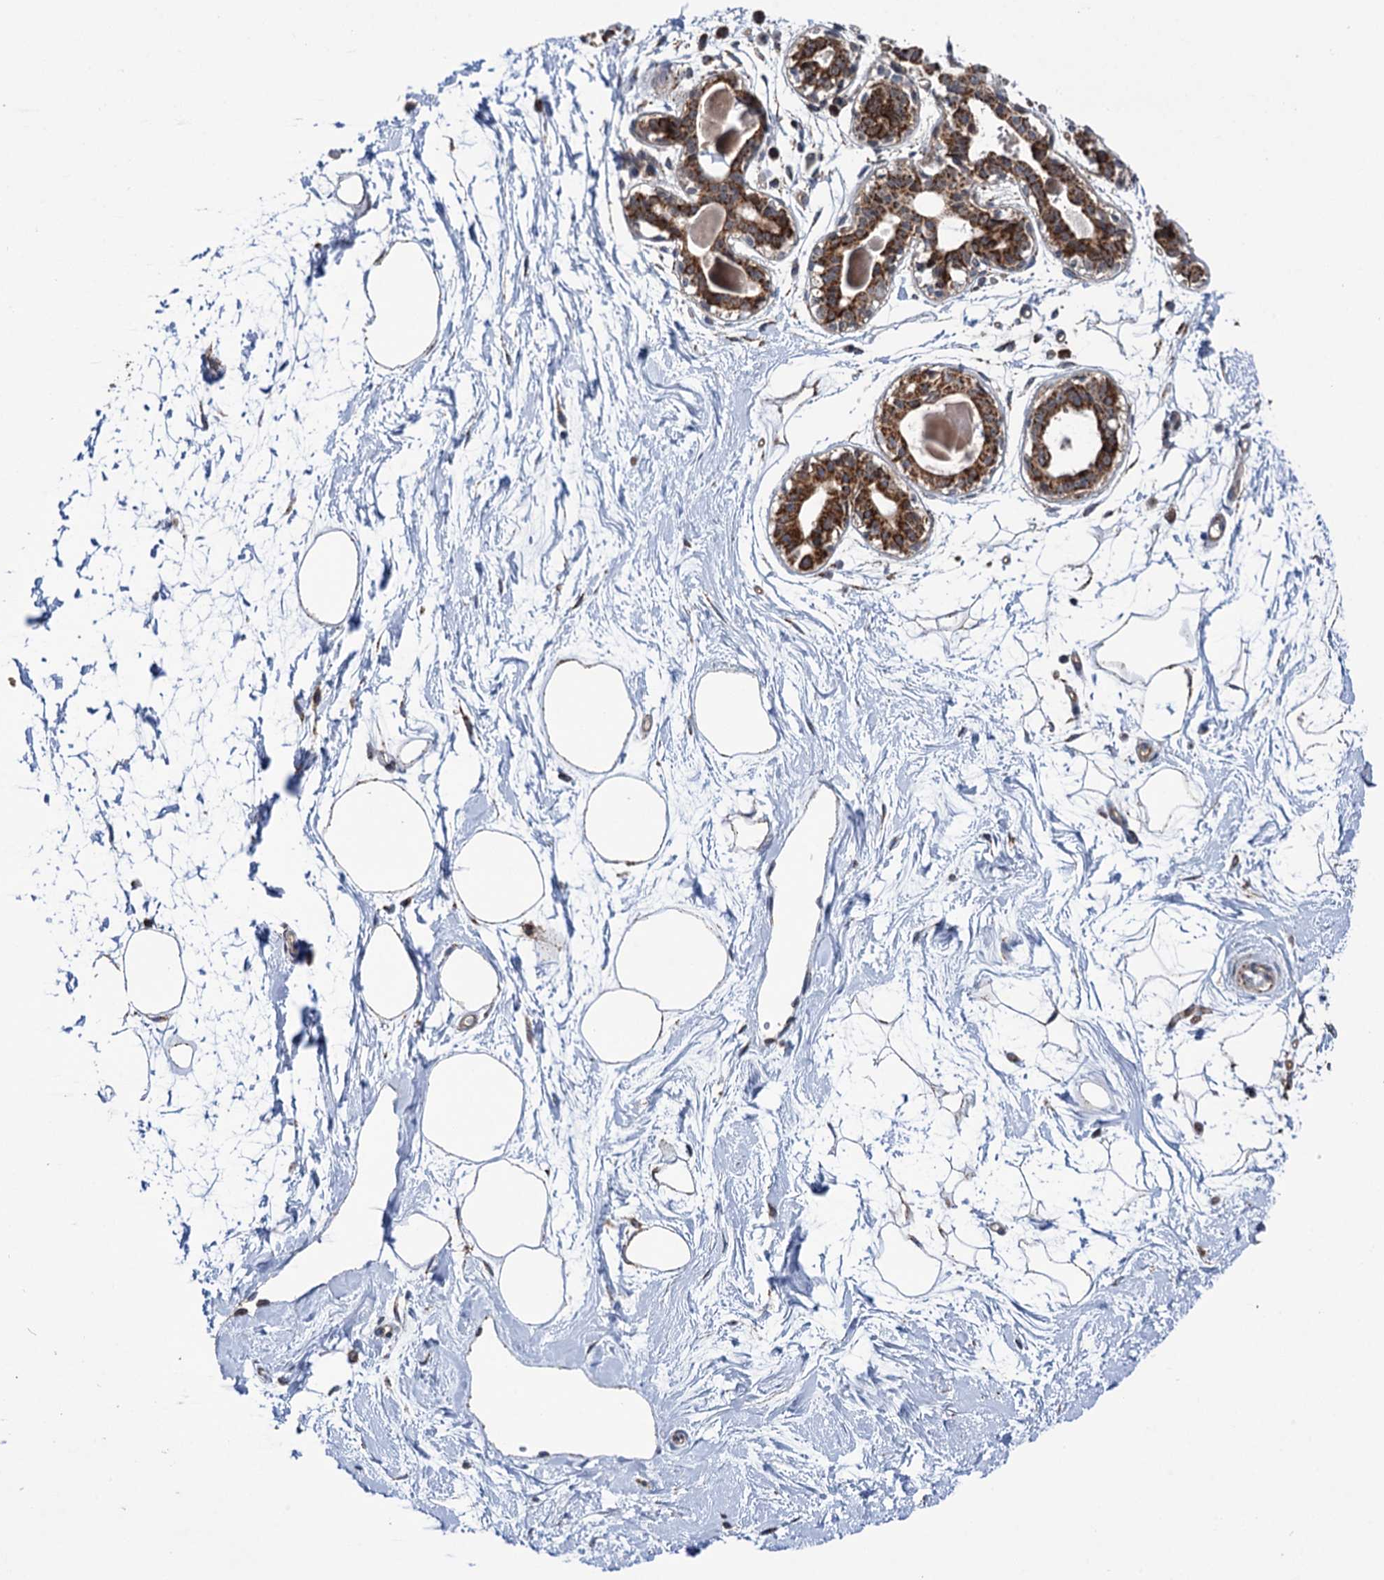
{"staining": {"intensity": "negative", "quantity": "none", "location": "none"}, "tissue": "breast", "cell_type": "Adipocytes", "image_type": "normal", "snomed": [{"axis": "morphology", "description": "Normal tissue, NOS"}, {"axis": "topography", "description": "Breast"}], "caption": "Immunohistochemistry (IHC) photomicrograph of benign human breast stained for a protein (brown), which reveals no expression in adipocytes.", "gene": "SUCLA2", "patient": {"sex": "female", "age": 45}}